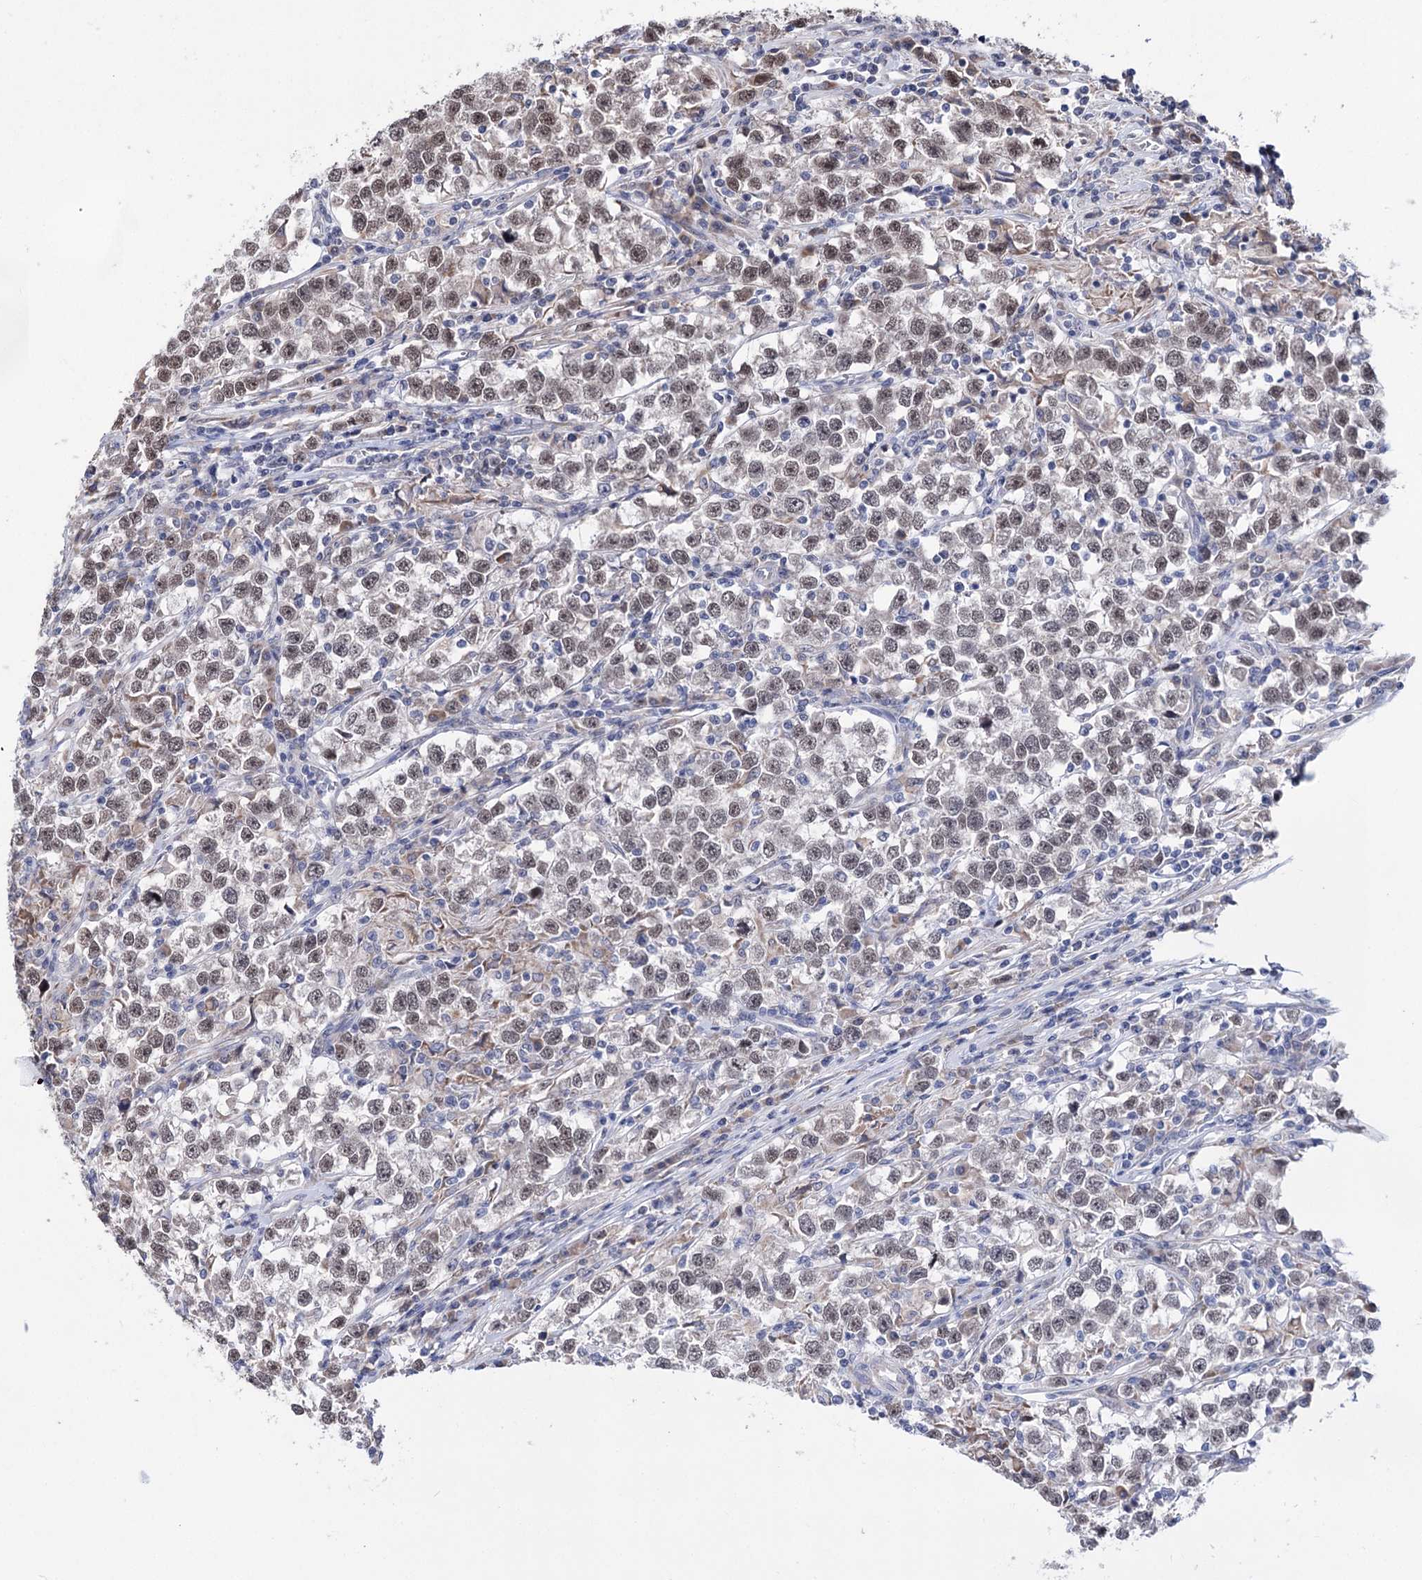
{"staining": {"intensity": "moderate", "quantity": ">75%", "location": "nuclear"}, "tissue": "testis cancer", "cell_type": "Tumor cells", "image_type": "cancer", "snomed": [{"axis": "morphology", "description": "Normal tissue, NOS"}, {"axis": "morphology", "description": "Seminoma, NOS"}, {"axis": "topography", "description": "Testis"}], "caption": "Testis cancer stained with a brown dye demonstrates moderate nuclear positive staining in about >75% of tumor cells.", "gene": "PPRC1", "patient": {"sex": "male", "age": 43}}